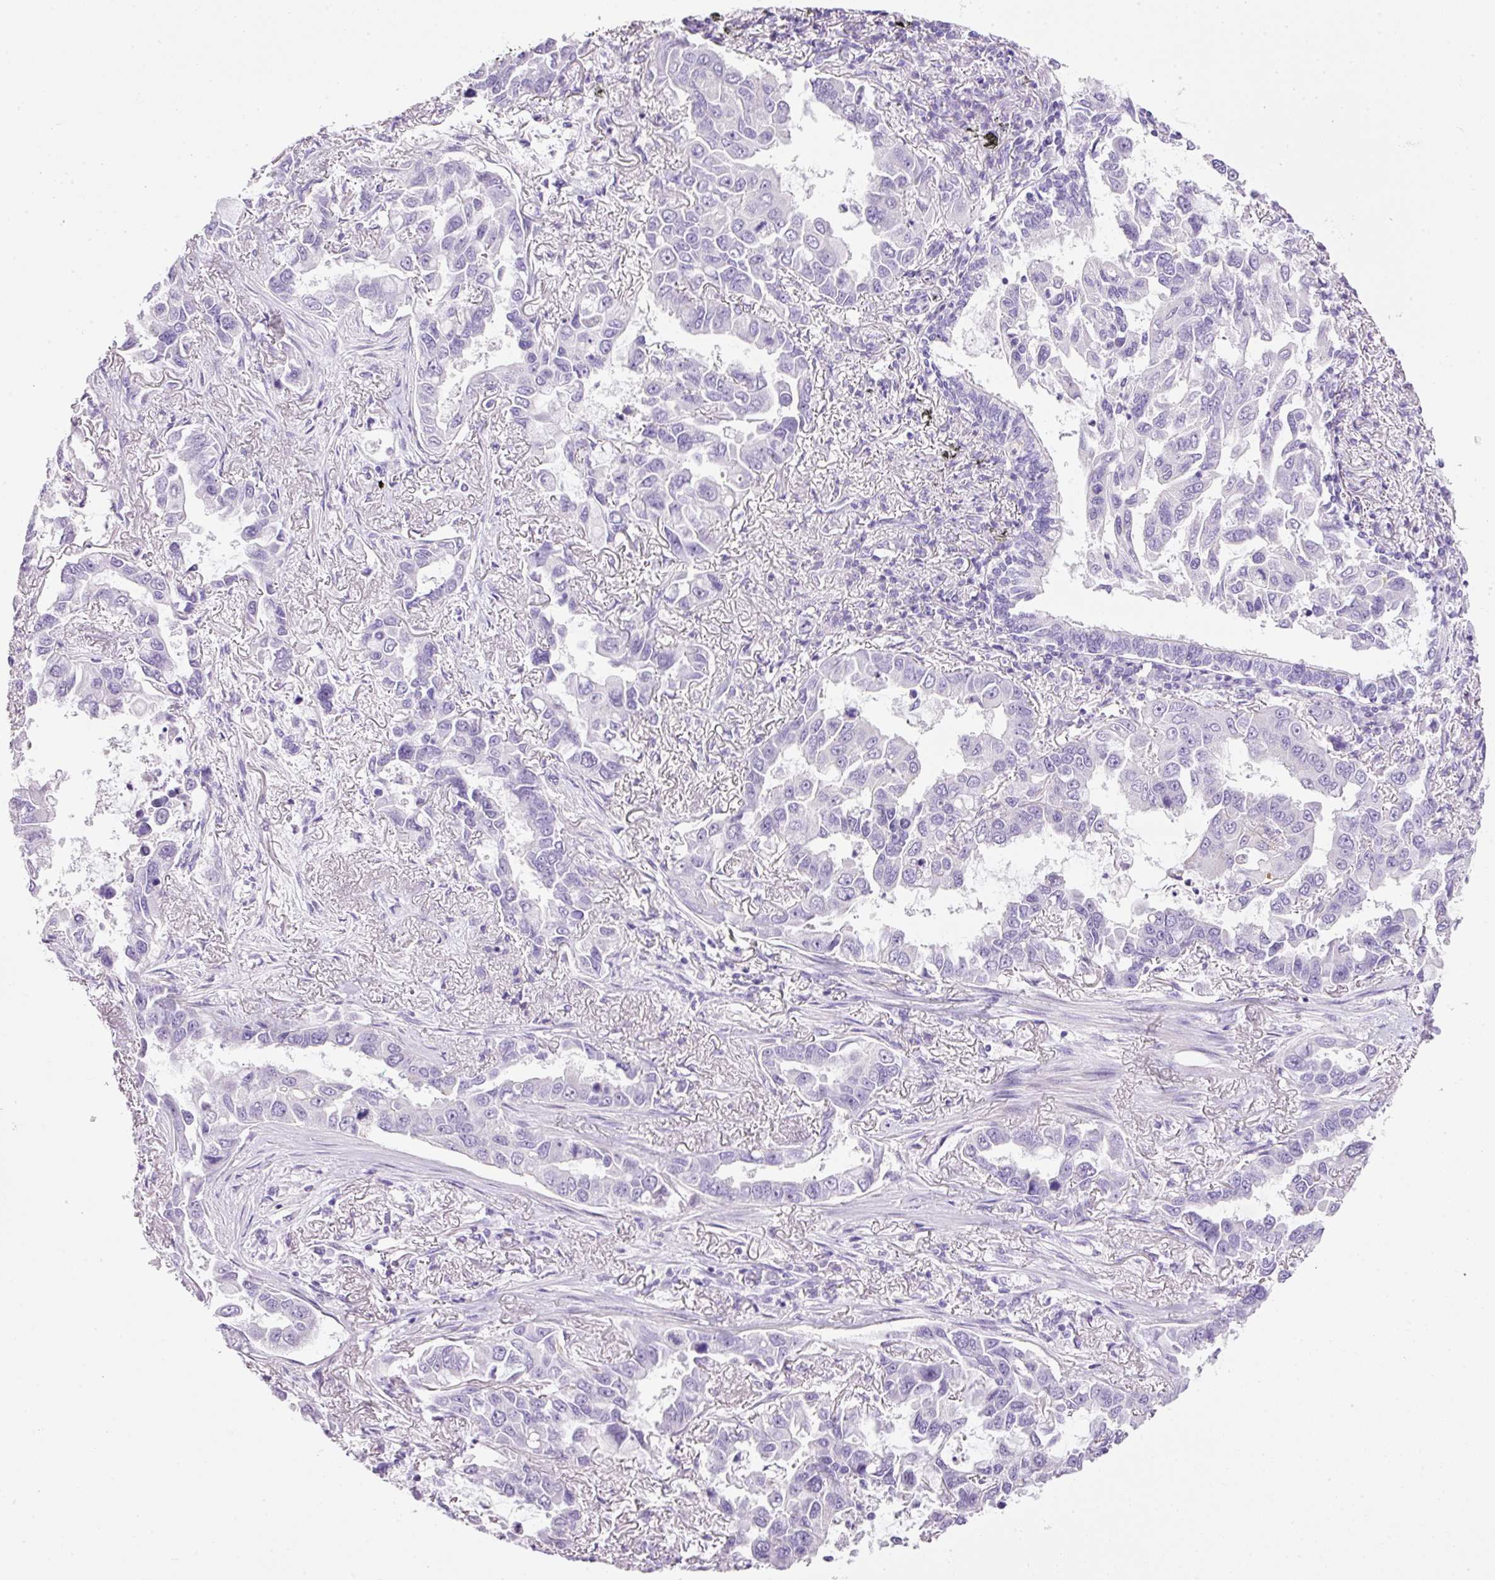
{"staining": {"intensity": "negative", "quantity": "none", "location": "none"}, "tissue": "lung cancer", "cell_type": "Tumor cells", "image_type": "cancer", "snomed": [{"axis": "morphology", "description": "Adenocarcinoma, NOS"}, {"axis": "topography", "description": "Lung"}], "caption": "DAB (3,3'-diaminobenzidine) immunohistochemical staining of human lung cancer shows no significant staining in tumor cells. (Immunohistochemistry (ihc), brightfield microscopy, high magnification).", "gene": "BSND", "patient": {"sex": "male", "age": 64}}